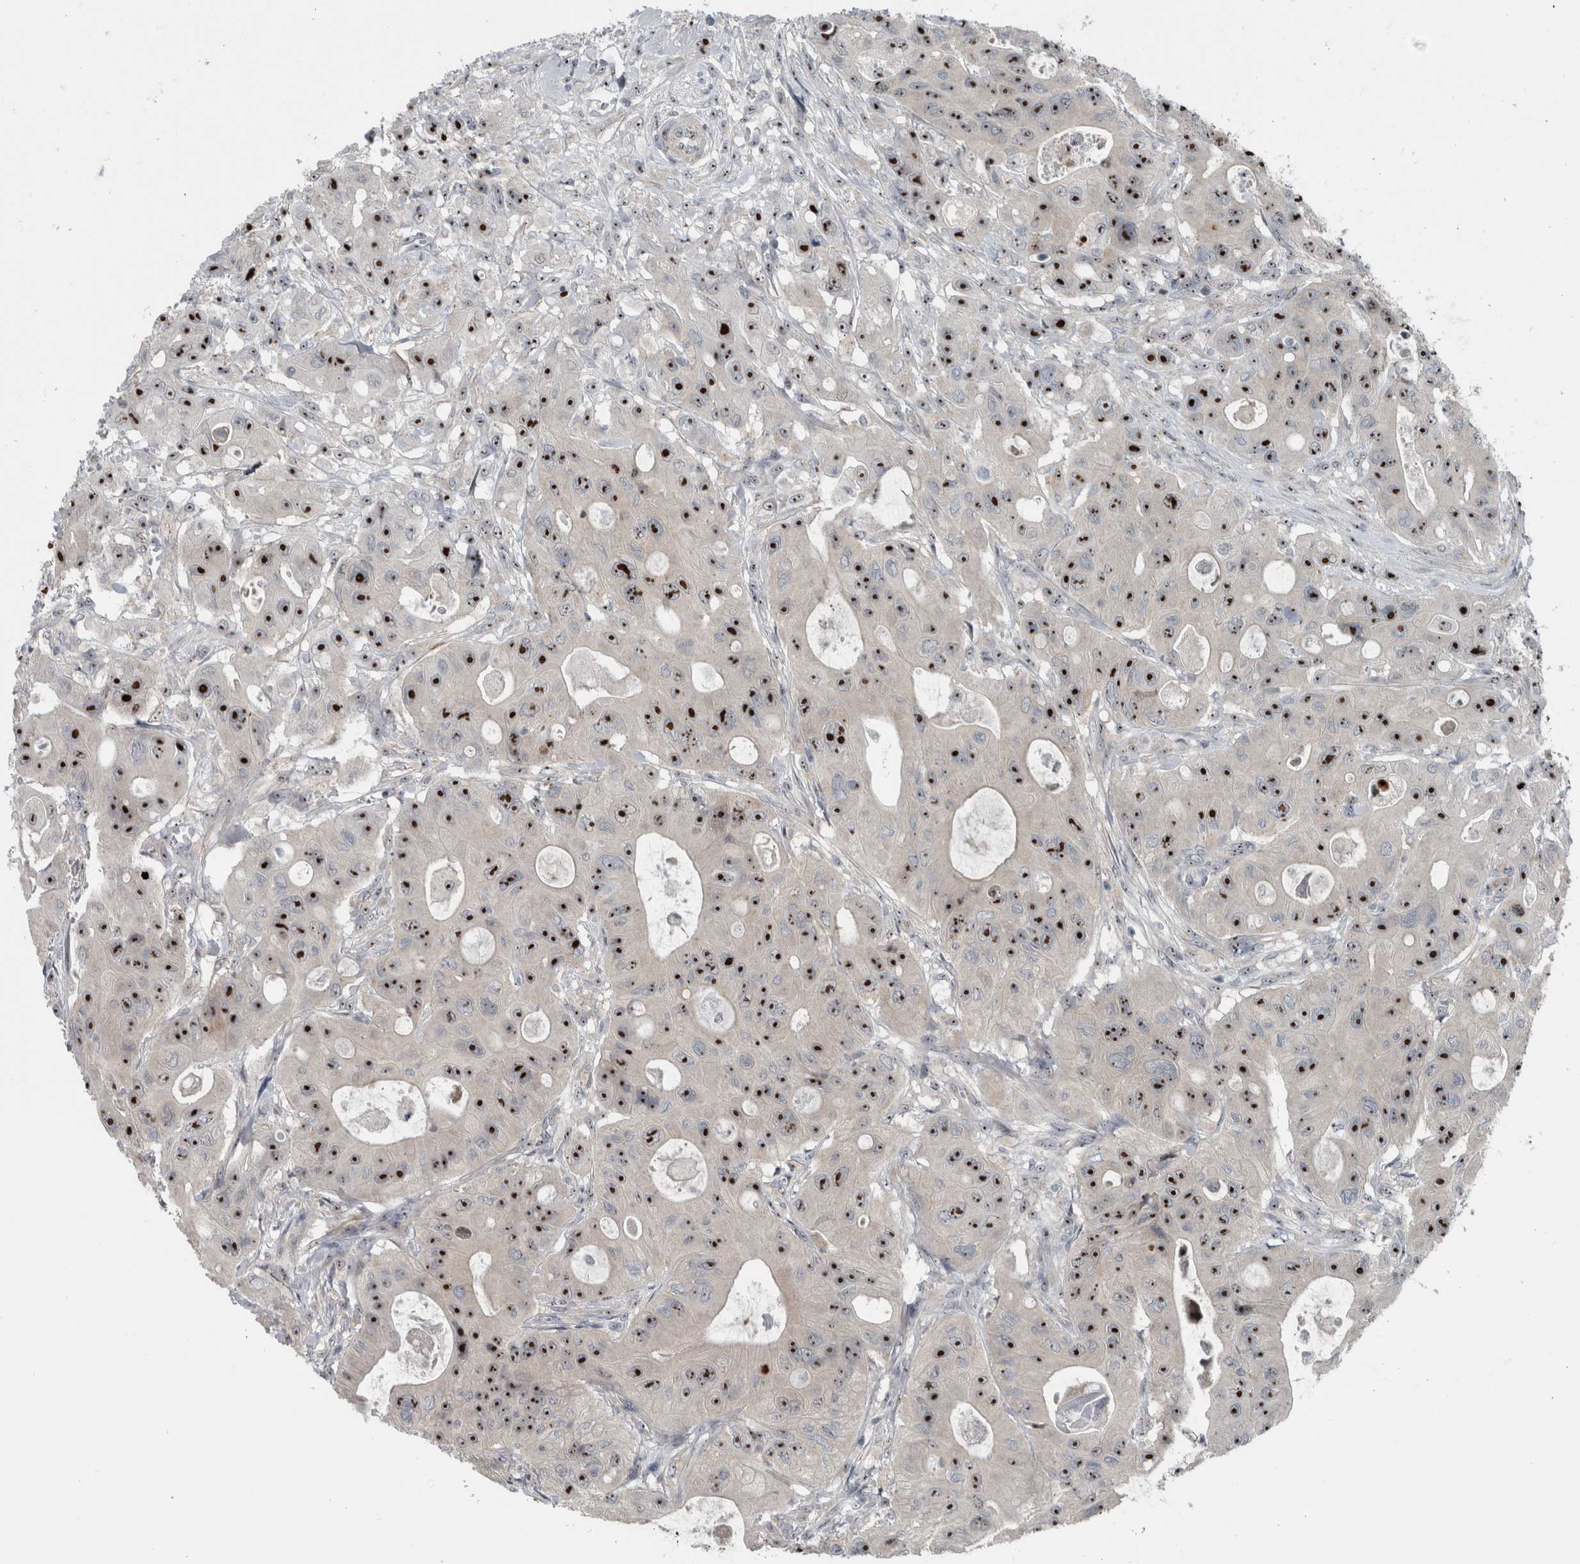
{"staining": {"intensity": "strong", "quantity": ">75%", "location": "nuclear"}, "tissue": "colorectal cancer", "cell_type": "Tumor cells", "image_type": "cancer", "snomed": [{"axis": "morphology", "description": "Adenocarcinoma, NOS"}, {"axis": "topography", "description": "Colon"}], "caption": "High-power microscopy captured an IHC micrograph of adenocarcinoma (colorectal), revealing strong nuclear staining in approximately >75% of tumor cells. (DAB IHC with brightfield microscopy, high magnification).", "gene": "UTP6", "patient": {"sex": "female", "age": 46}}